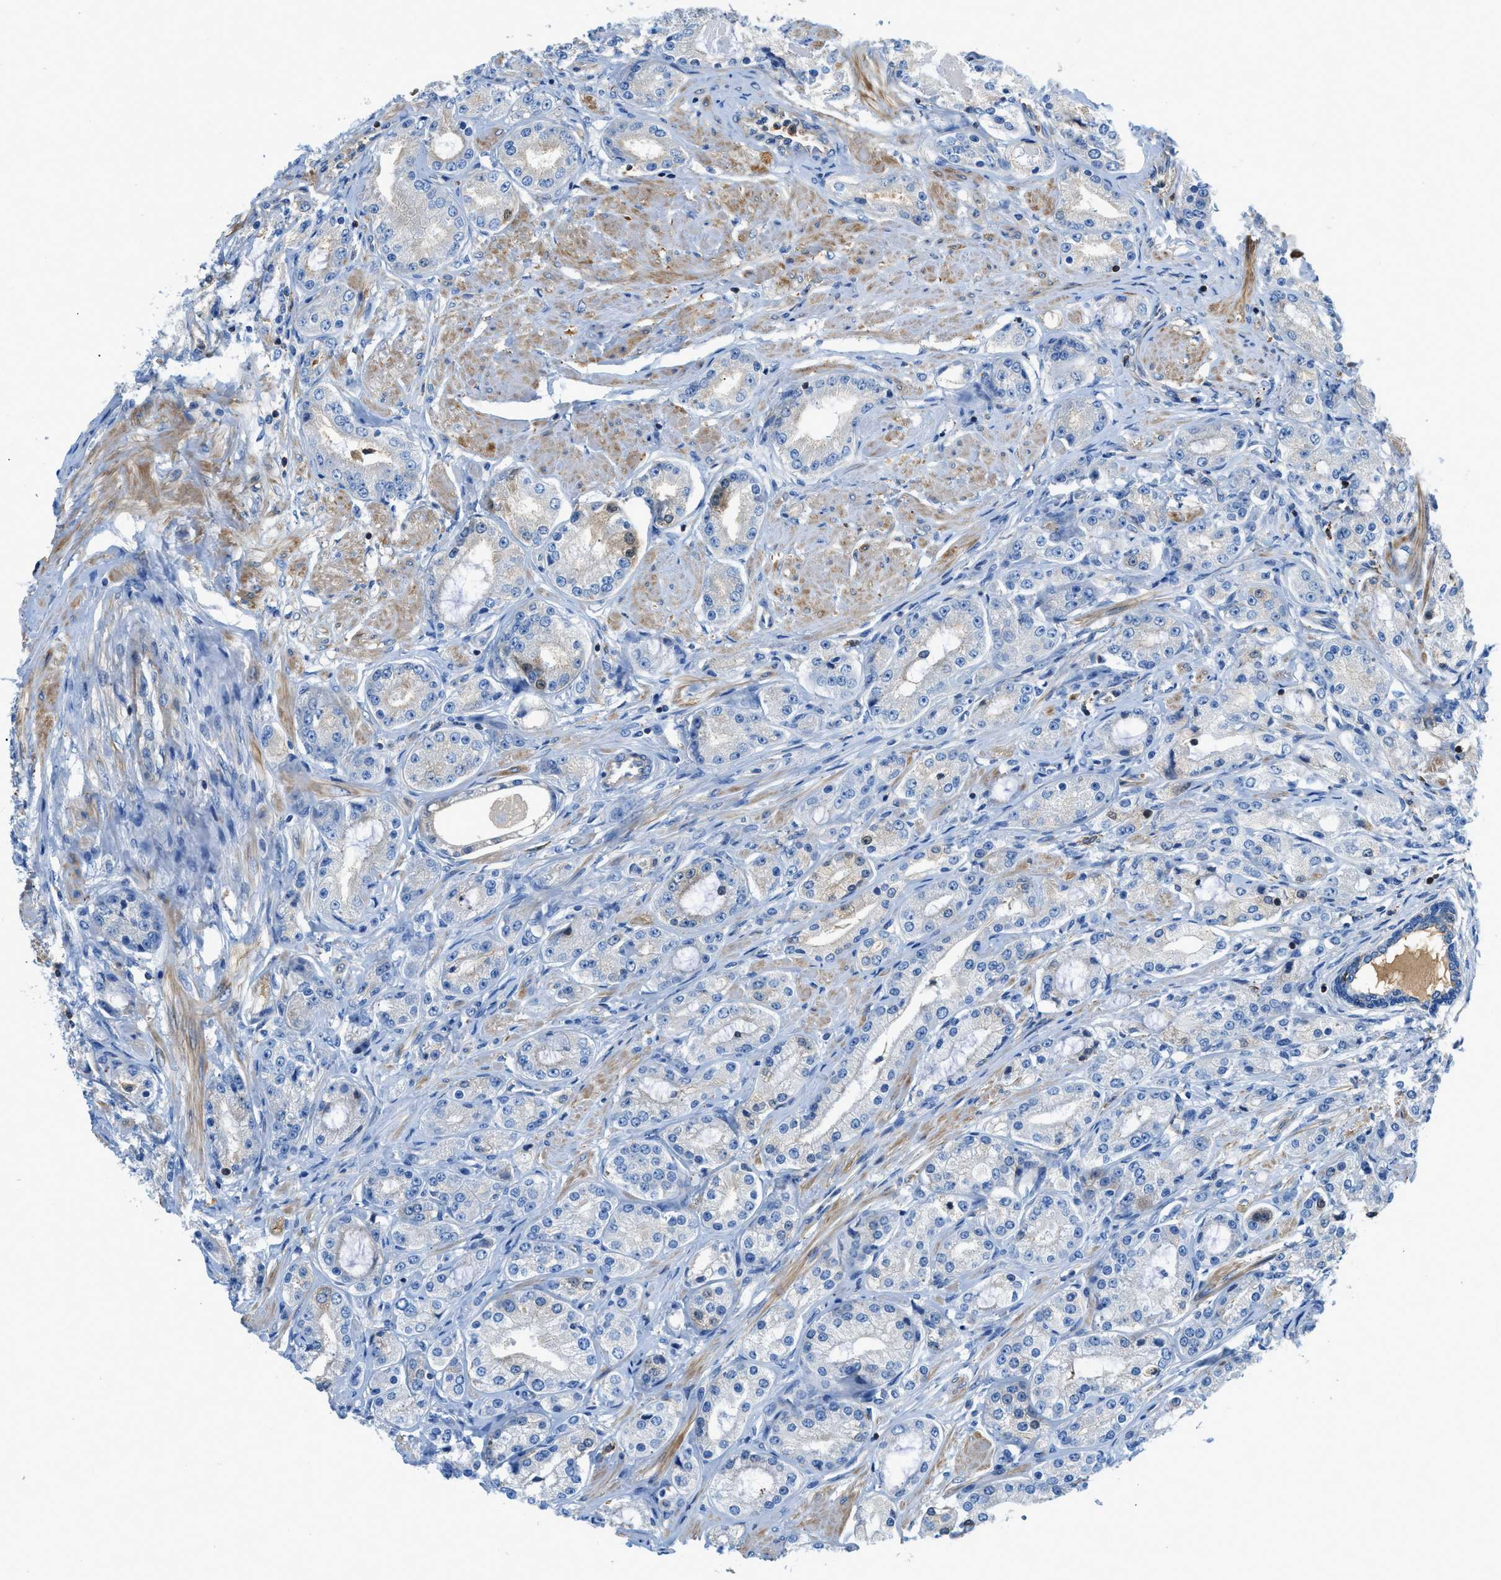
{"staining": {"intensity": "weak", "quantity": "<25%", "location": "cytoplasmic/membranous"}, "tissue": "prostate cancer", "cell_type": "Tumor cells", "image_type": "cancer", "snomed": [{"axis": "morphology", "description": "Adenocarcinoma, Low grade"}, {"axis": "topography", "description": "Prostate"}], "caption": "DAB (3,3'-diaminobenzidine) immunohistochemical staining of prostate low-grade adenocarcinoma displays no significant positivity in tumor cells.", "gene": "ATP6V0D1", "patient": {"sex": "male", "age": 63}}